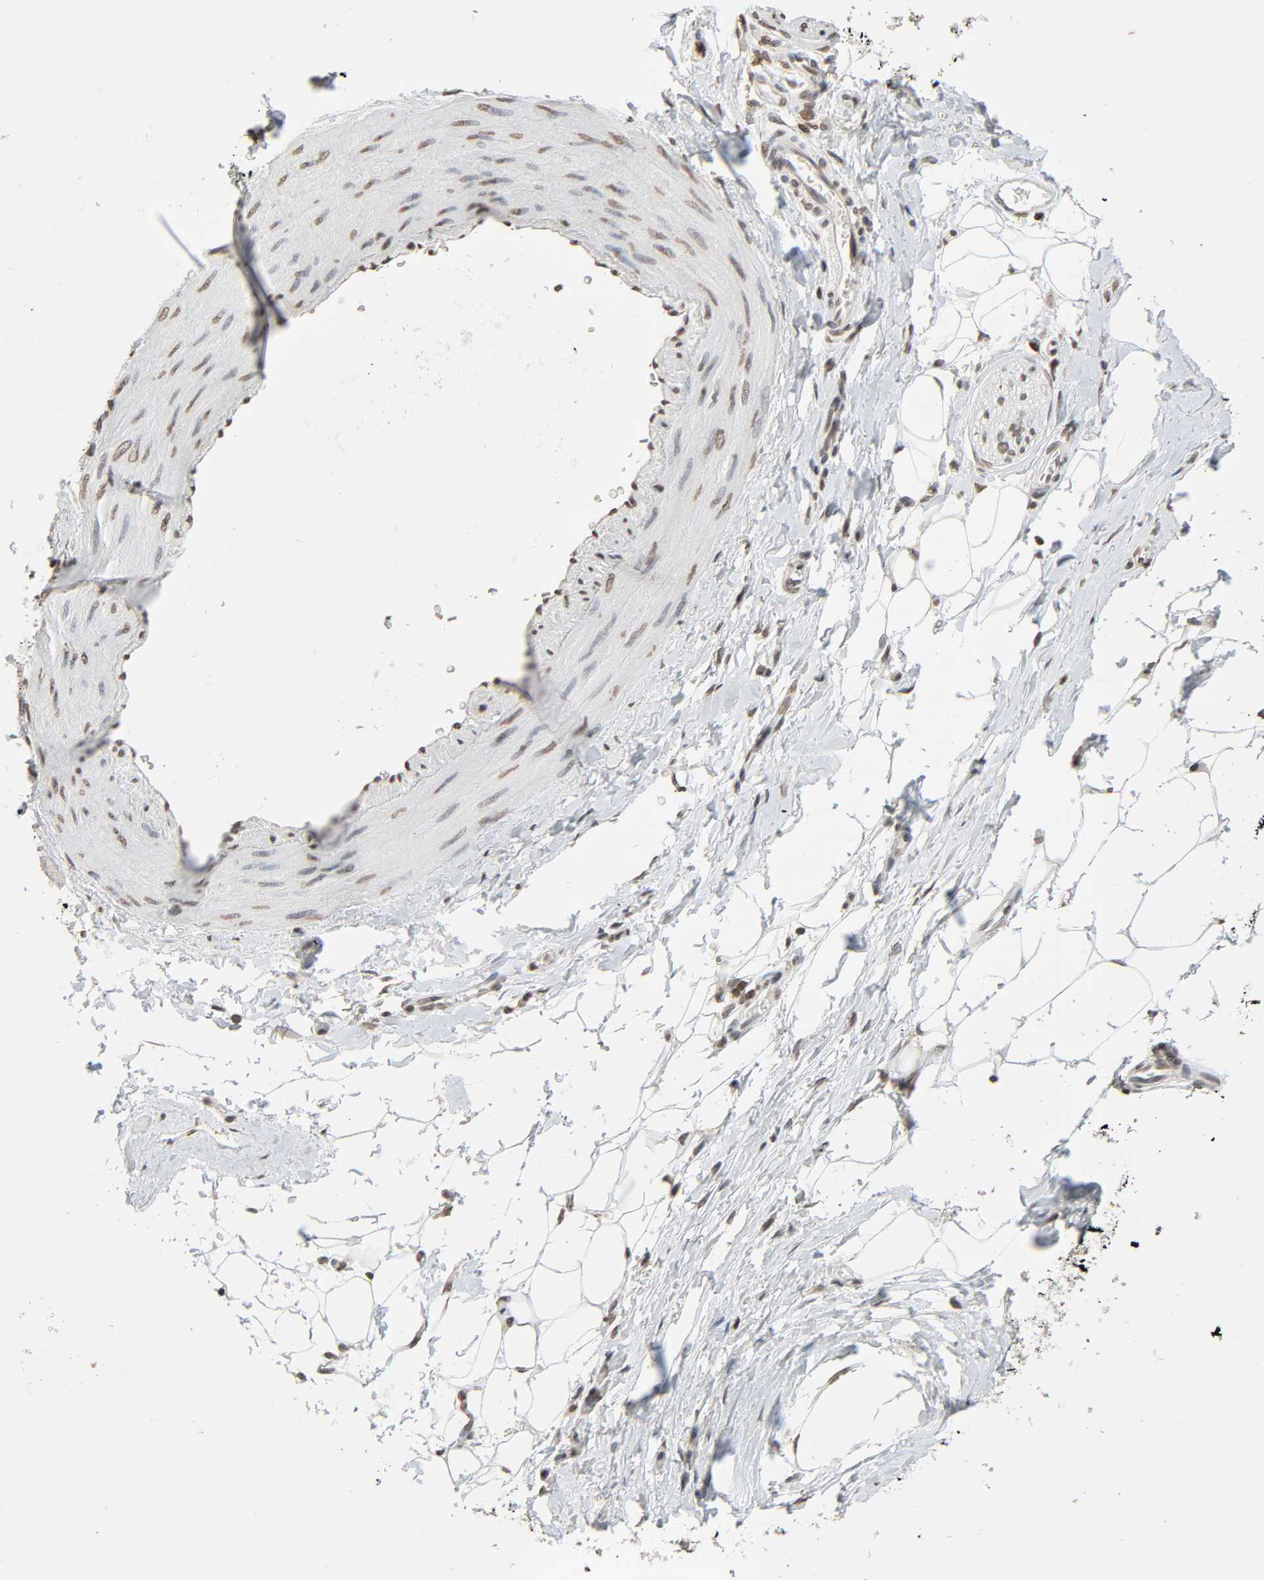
{"staining": {"intensity": "weak", "quantity": ">75%", "location": "nuclear"}, "tissue": "adipose tissue", "cell_type": "Adipocytes", "image_type": "normal", "snomed": [{"axis": "morphology", "description": "Normal tissue, NOS"}, {"axis": "morphology", "description": "Urothelial carcinoma, High grade"}, {"axis": "topography", "description": "Vascular tissue"}, {"axis": "topography", "description": "Urinary bladder"}], "caption": "Approximately >75% of adipocytes in normal human adipose tissue demonstrate weak nuclear protein expression as visualized by brown immunohistochemical staining.", "gene": "STK4", "patient": {"sex": "female", "age": 56}}